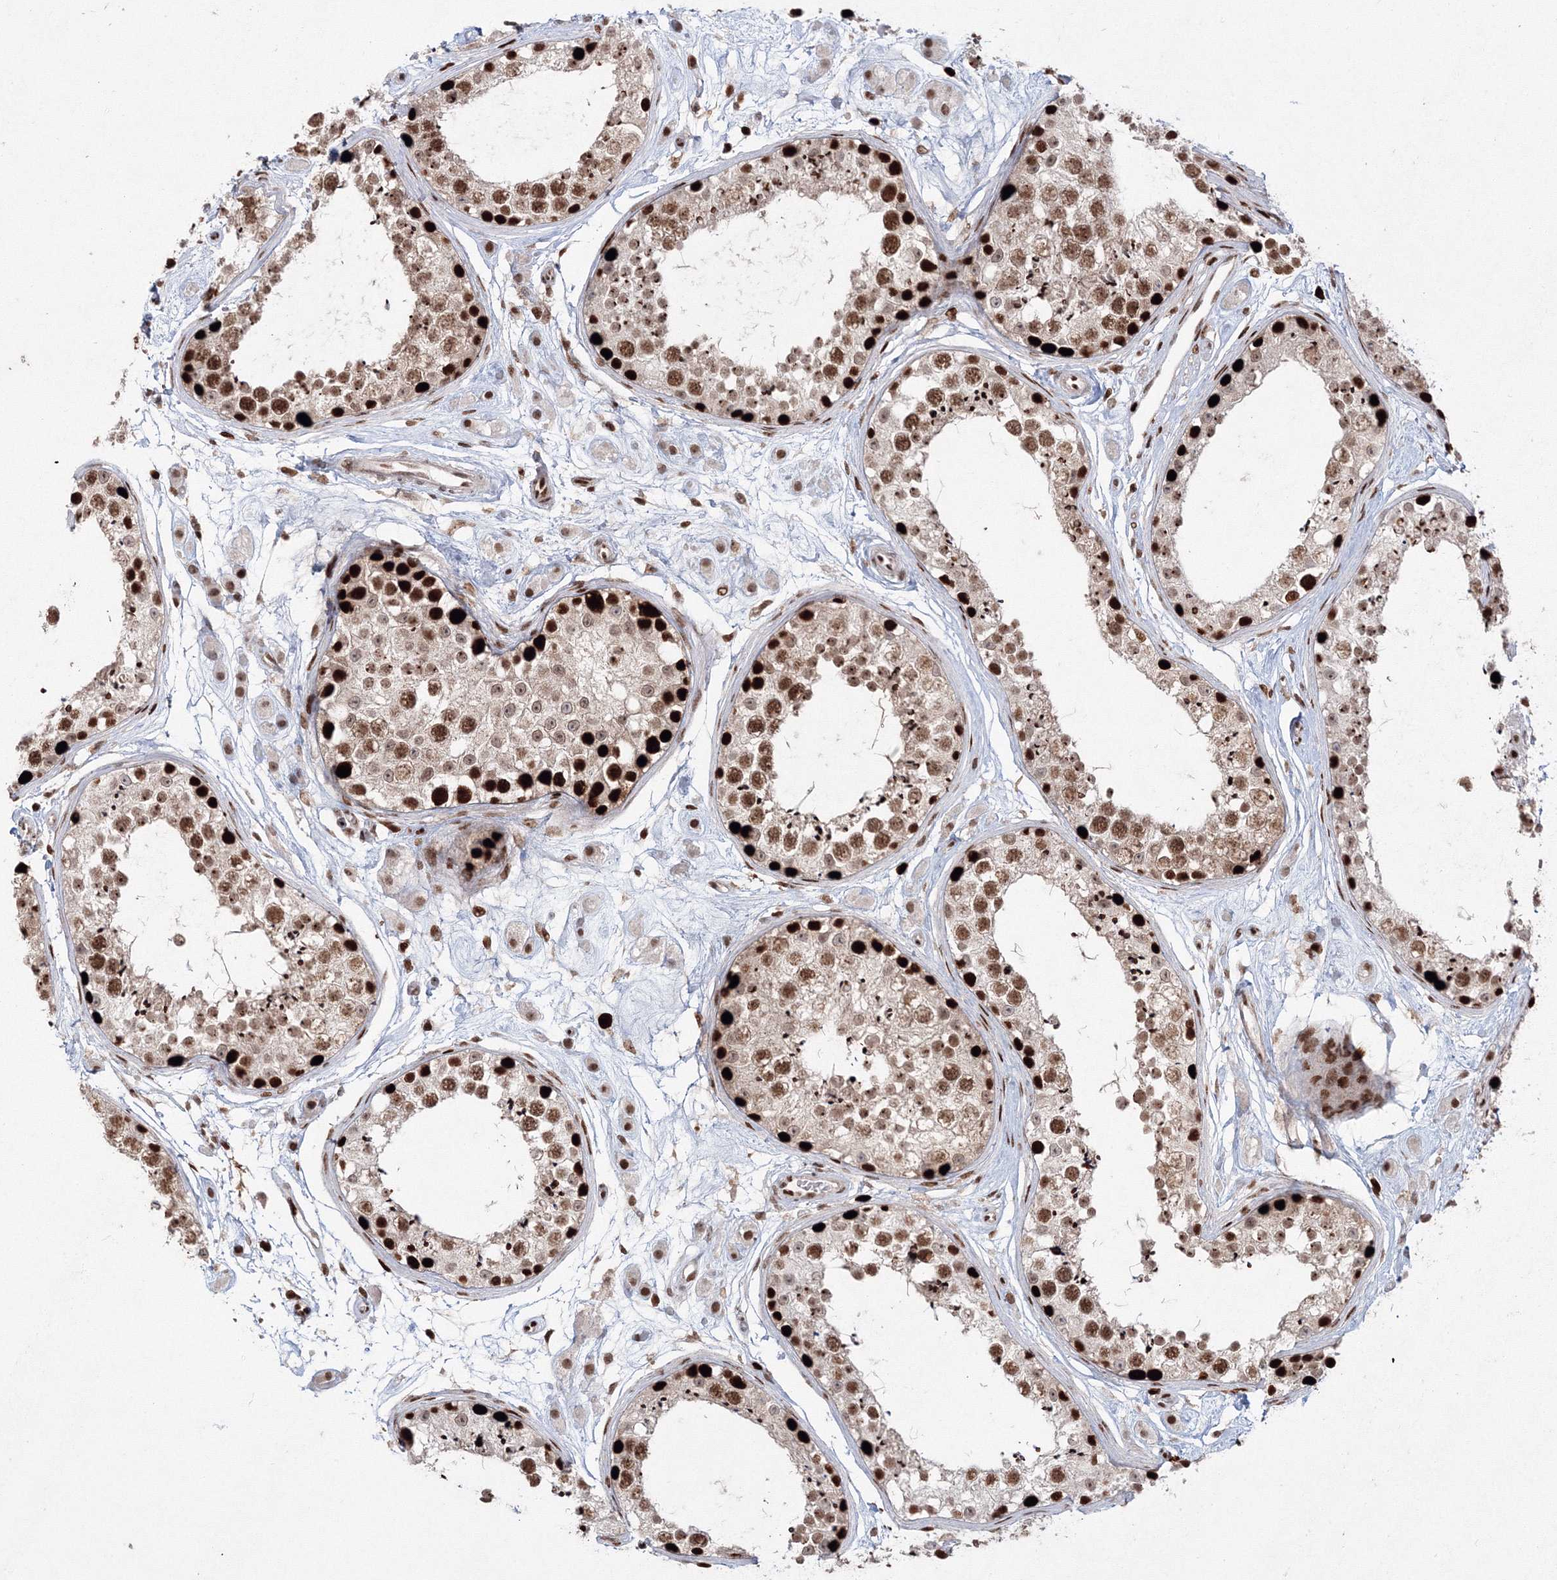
{"staining": {"intensity": "strong", "quantity": ">75%", "location": "nuclear"}, "tissue": "testis", "cell_type": "Cells in seminiferous ducts", "image_type": "normal", "snomed": [{"axis": "morphology", "description": "Normal tissue, NOS"}, {"axis": "topography", "description": "Testis"}], "caption": "The image shows staining of unremarkable testis, revealing strong nuclear protein staining (brown color) within cells in seminiferous ducts.", "gene": "LIG1", "patient": {"sex": "male", "age": 25}}